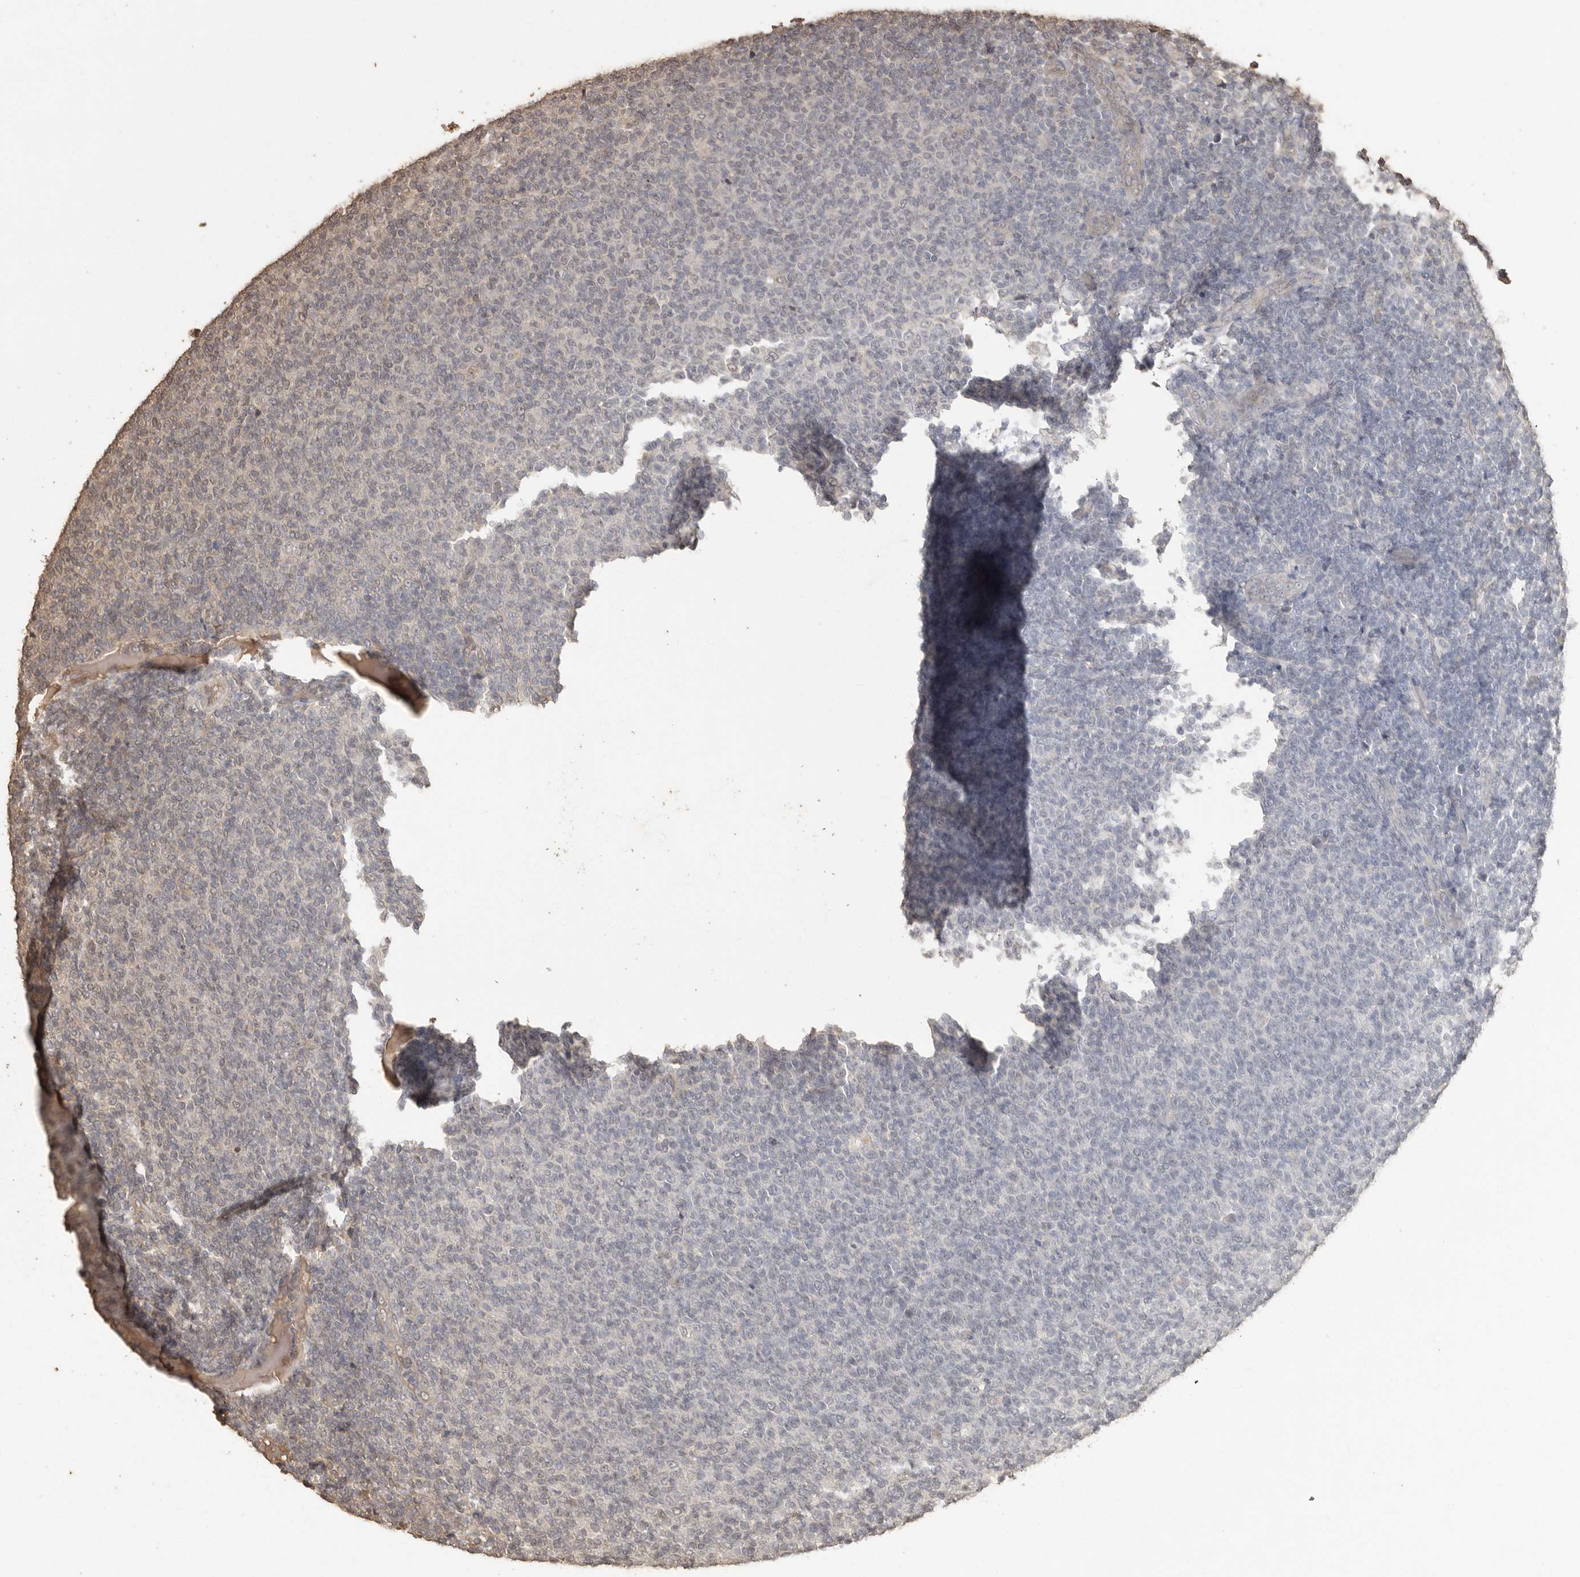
{"staining": {"intensity": "weak", "quantity": "<25%", "location": "cytoplasmic/membranous,nuclear"}, "tissue": "lymphoma", "cell_type": "Tumor cells", "image_type": "cancer", "snomed": [{"axis": "morphology", "description": "Malignant lymphoma, non-Hodgkin's type, Low grade"}, {"axis": "topography", "description": "Lymph node"}], "caption": "This is a micrograph of immunohistochemistry staining of malignant lymphoma, non-Hodgkin's type (low-grade), which shows no expression in tumor cells.", "gene": "NUP43", "patient": {"sex": "male", "age": 66}}